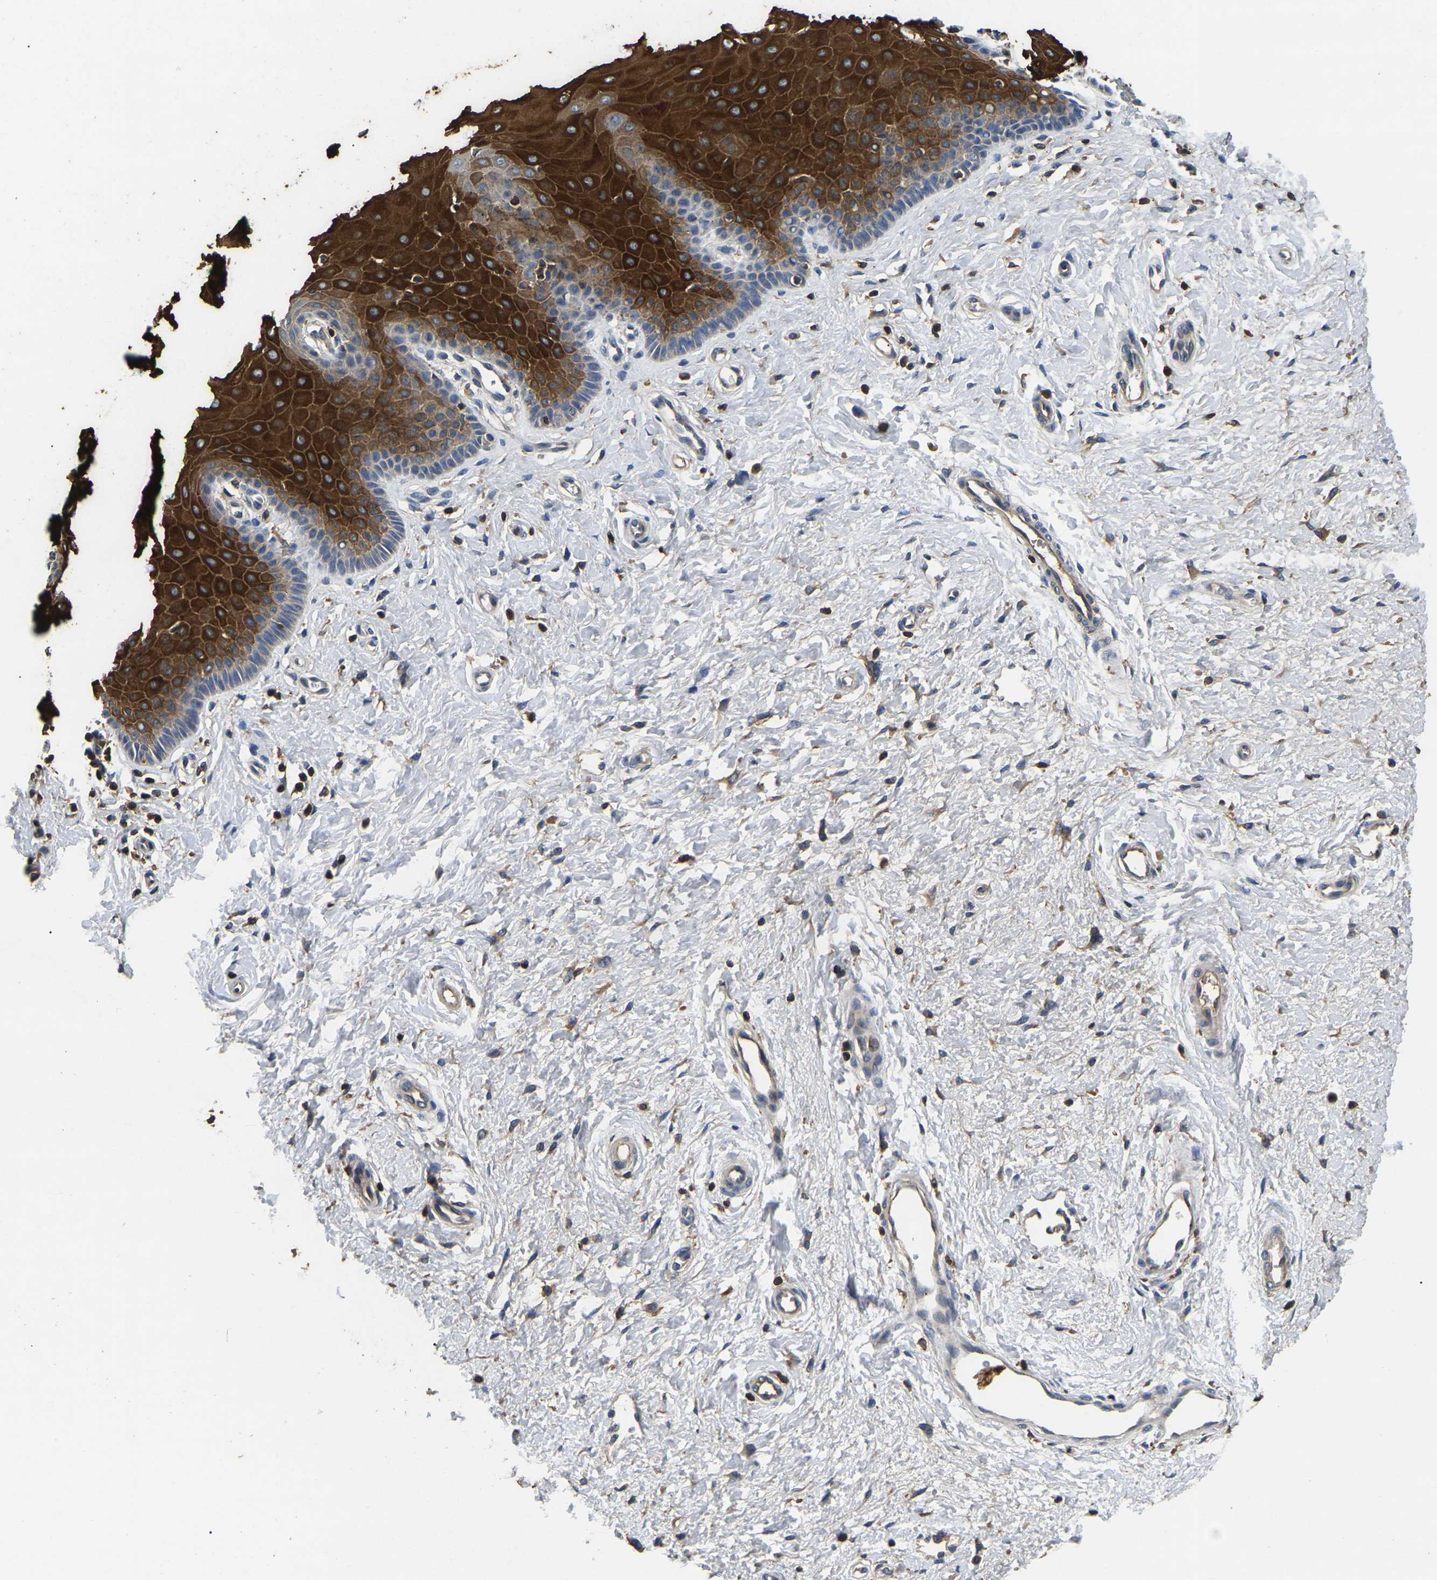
{"staining": {"intensity": "strong", "quantity": ">75%", "location": "cytoplasmic/membranous"}, "tissue": "cervix", "cell_type": "Squamous epithelial cells", "image_type": "normal", "snomed": [{"axis": "morphology", "description": "Normal tissue, NOS"}, {"axis": "topography", "description": "Cervix"}], "caption": "Immunohistochemical staining of benign cervix reveals strong cytoplasmic/membranous protein expression in about >75% of squamous epithelial cells. The staining was performed using DAB (3,3'-diaminobenzidine) to visualize the protein expression in brown, while the nuclei were stained in blue with hematoxylin (Magnification: 20x).", "gene": "SMPD2", "patient": {"sex": "female", "age": 55}}